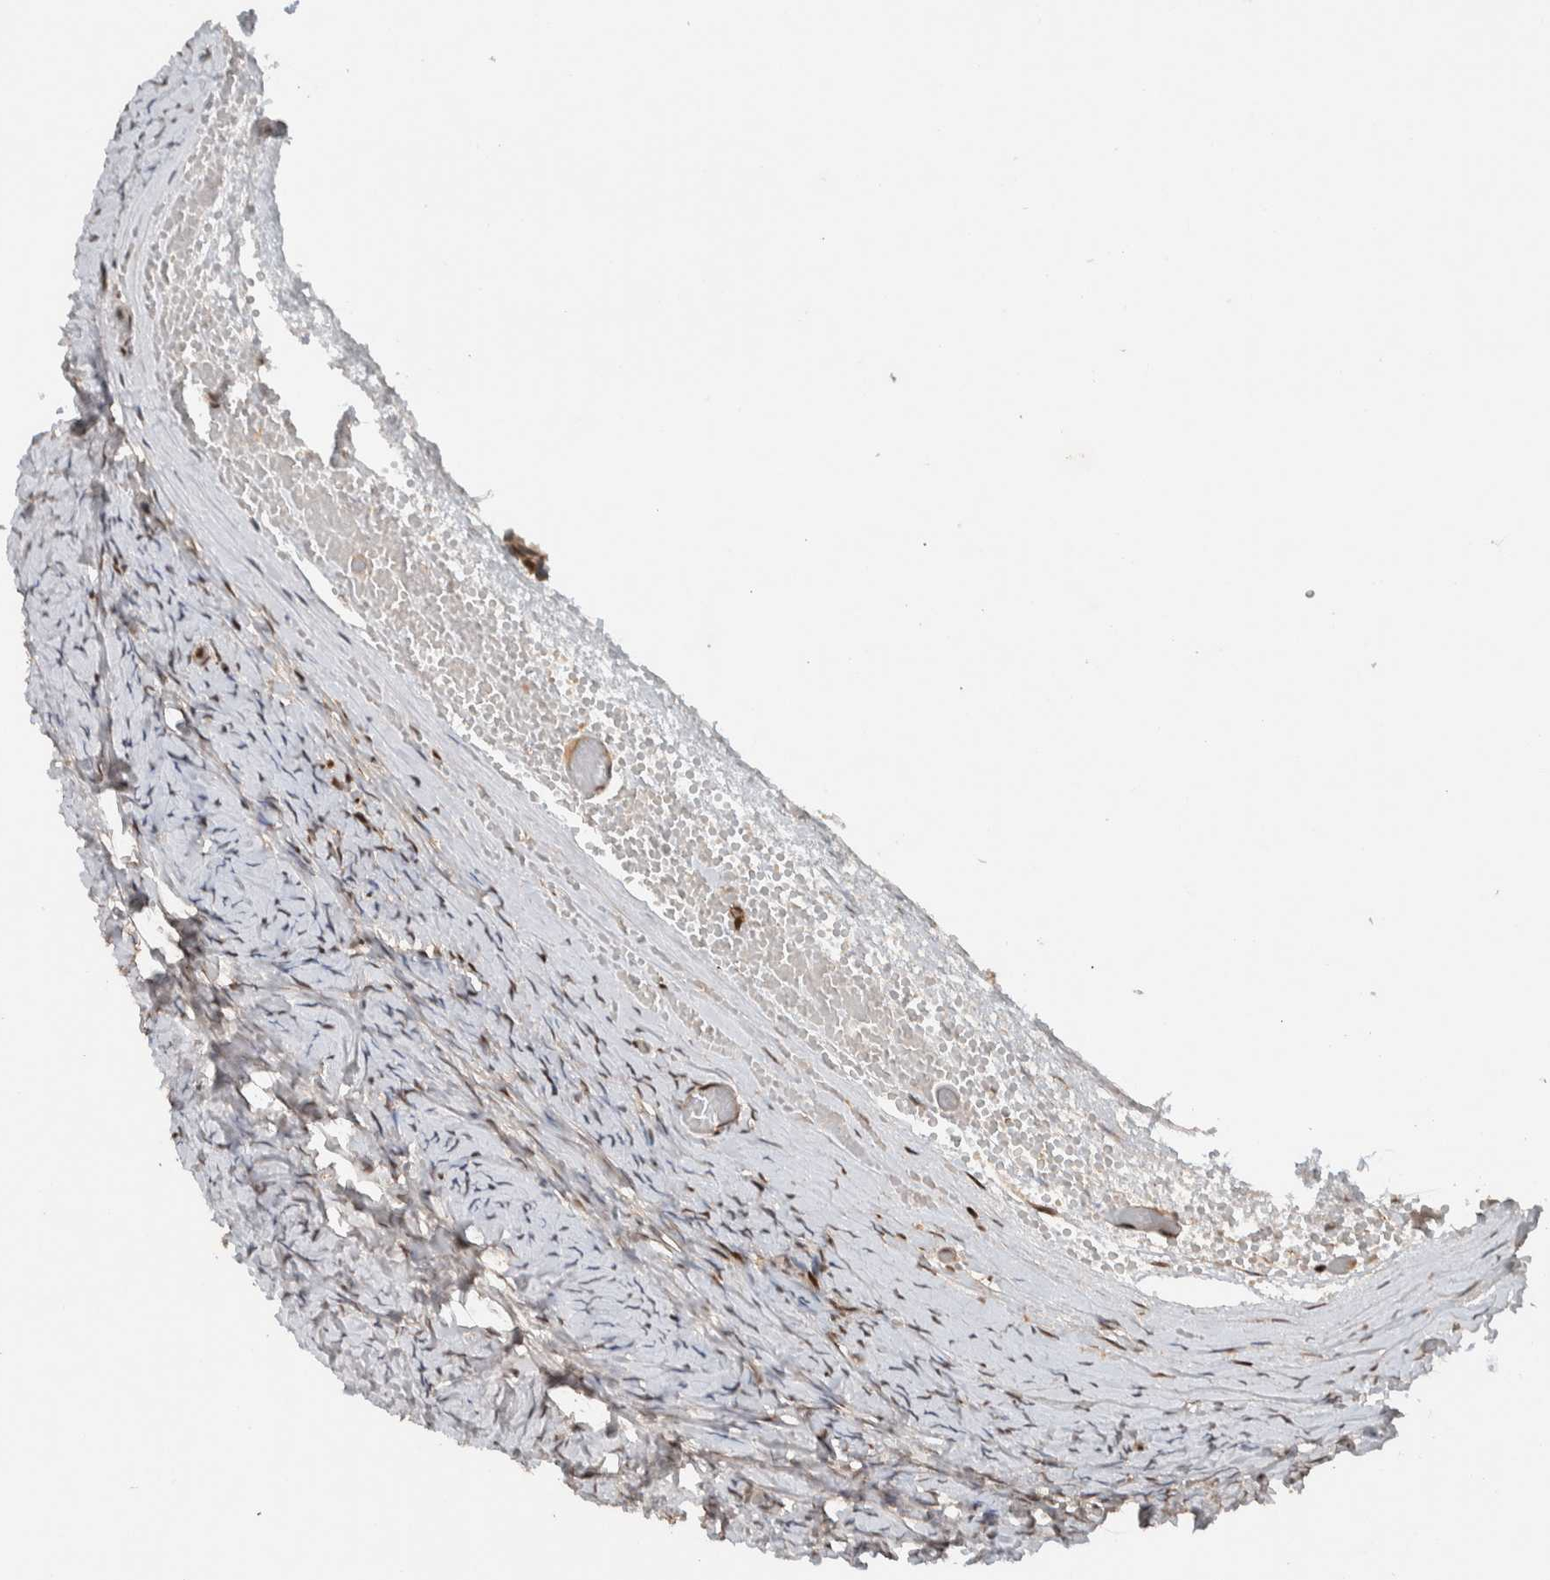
{"staining": {"intensity": "moderate", "quantity": ">75%", "location": "nuclear"}, "tissue": "ovary", "cell_type": "Follicle cells", "image_type": "normal", "snomed": [{"axis": "morphology", "description": "Normal tissue, NOS"}, {"axis": "topography", "description": "Ovary"}], "caption": "A micrograph of ovary stained for a protein displays moderate nuclear brown staining in follicle cells. The protein of interest is shown in brown color, while the nuclei are stained blue.", "gene": "ZNF521", "patient": {"sex": "female", "age": 27}}